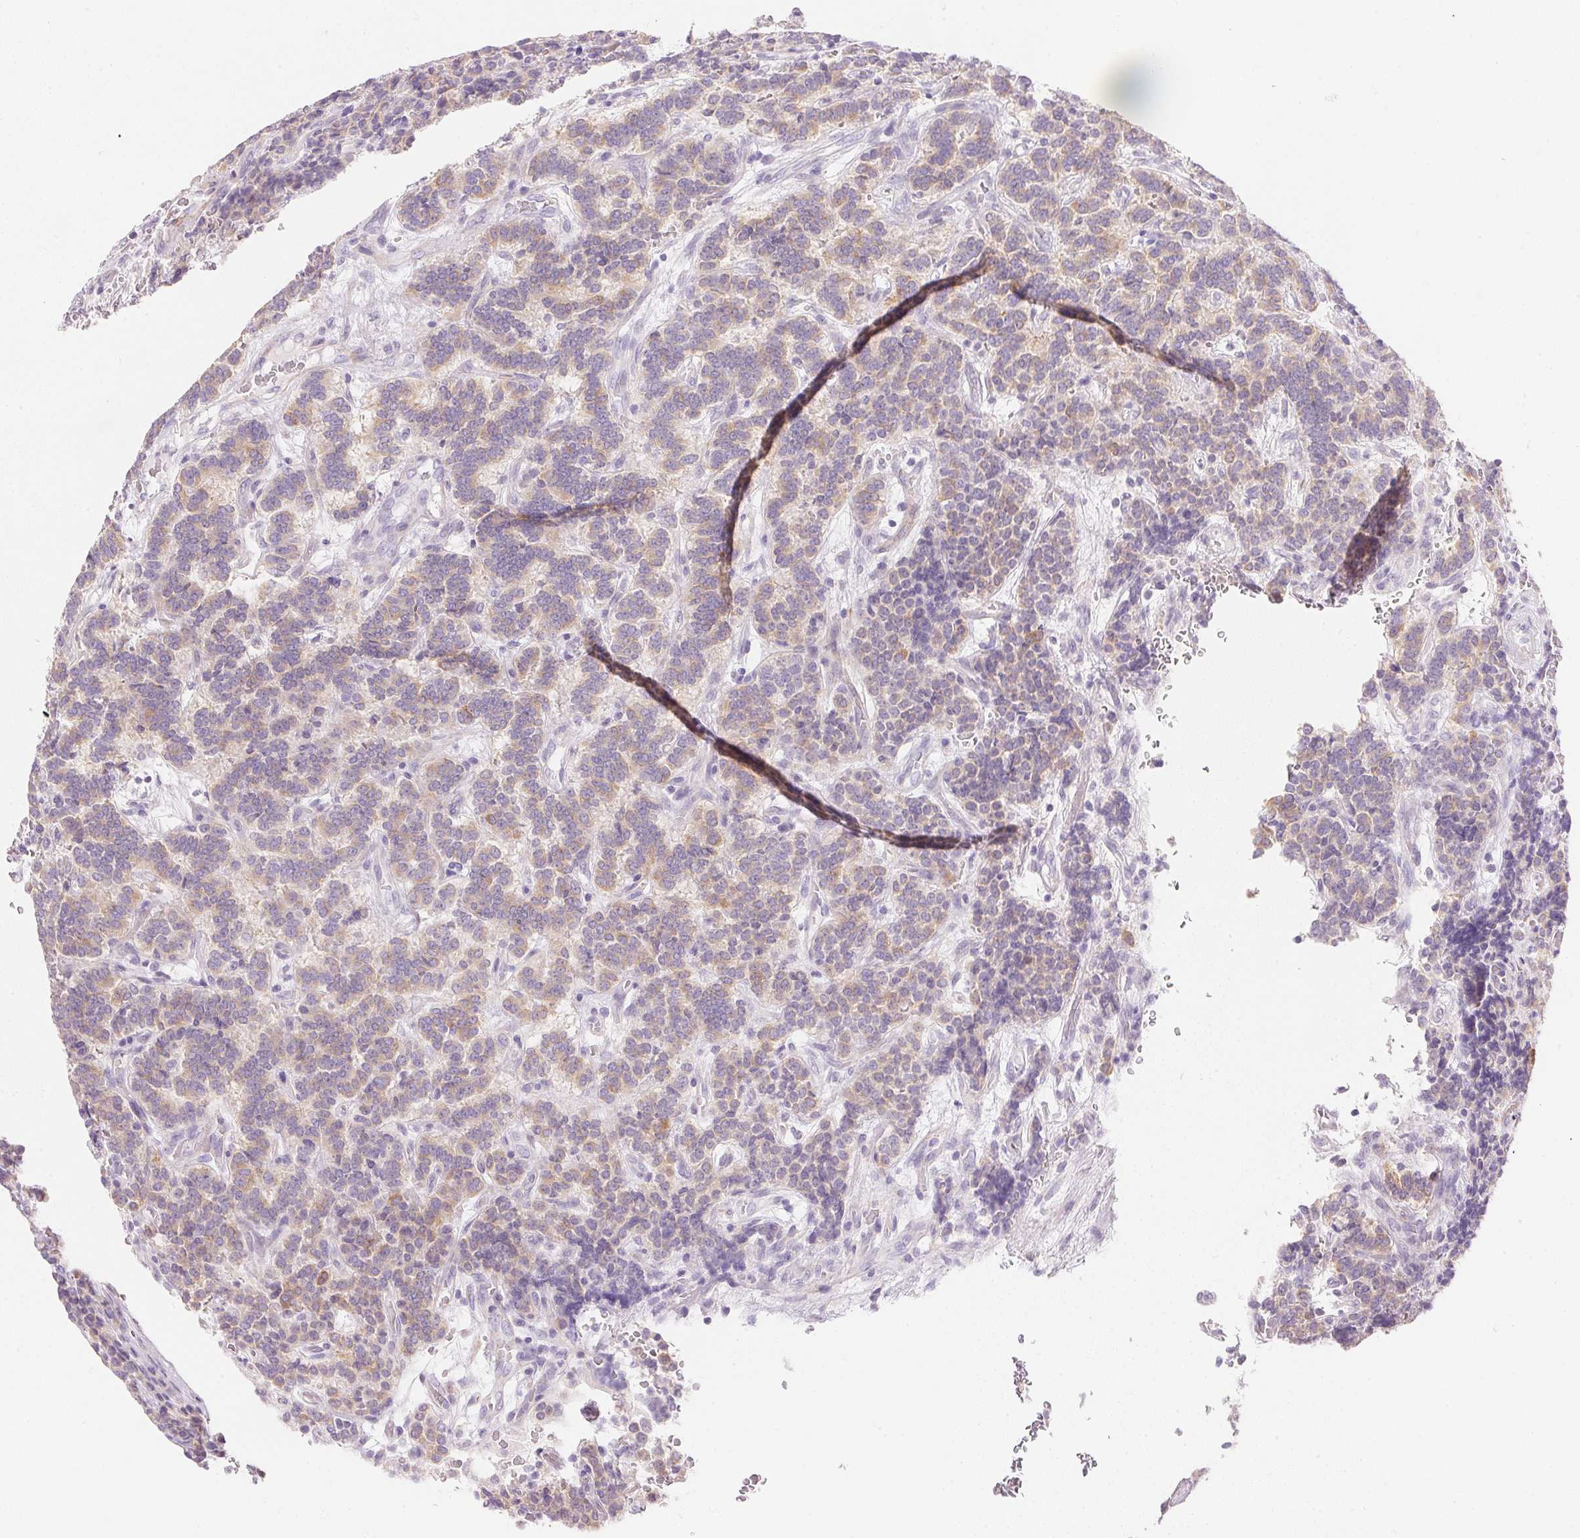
{"staining": {"intensity": "weak", "quantity": "25%-75%", "location": "cytoplasmic/membranous"}, "tissue": "carcinoid", "cell_type": "Tumor cells", "image_type": "cancer", "snomed": [{"axis": "morphology", "description": "Carcinoid, malignant, NOS"}, {"axis": "topography", "description": "Pancreas"}], "caption": "A low amount of weak cytoplasmic/membranous staining is seen in approximately 25%-75% of tumor cells in malignant carcinoid tissue.", "gene": "KCNE2", "patient": {"sex": "male", "age": 36}}